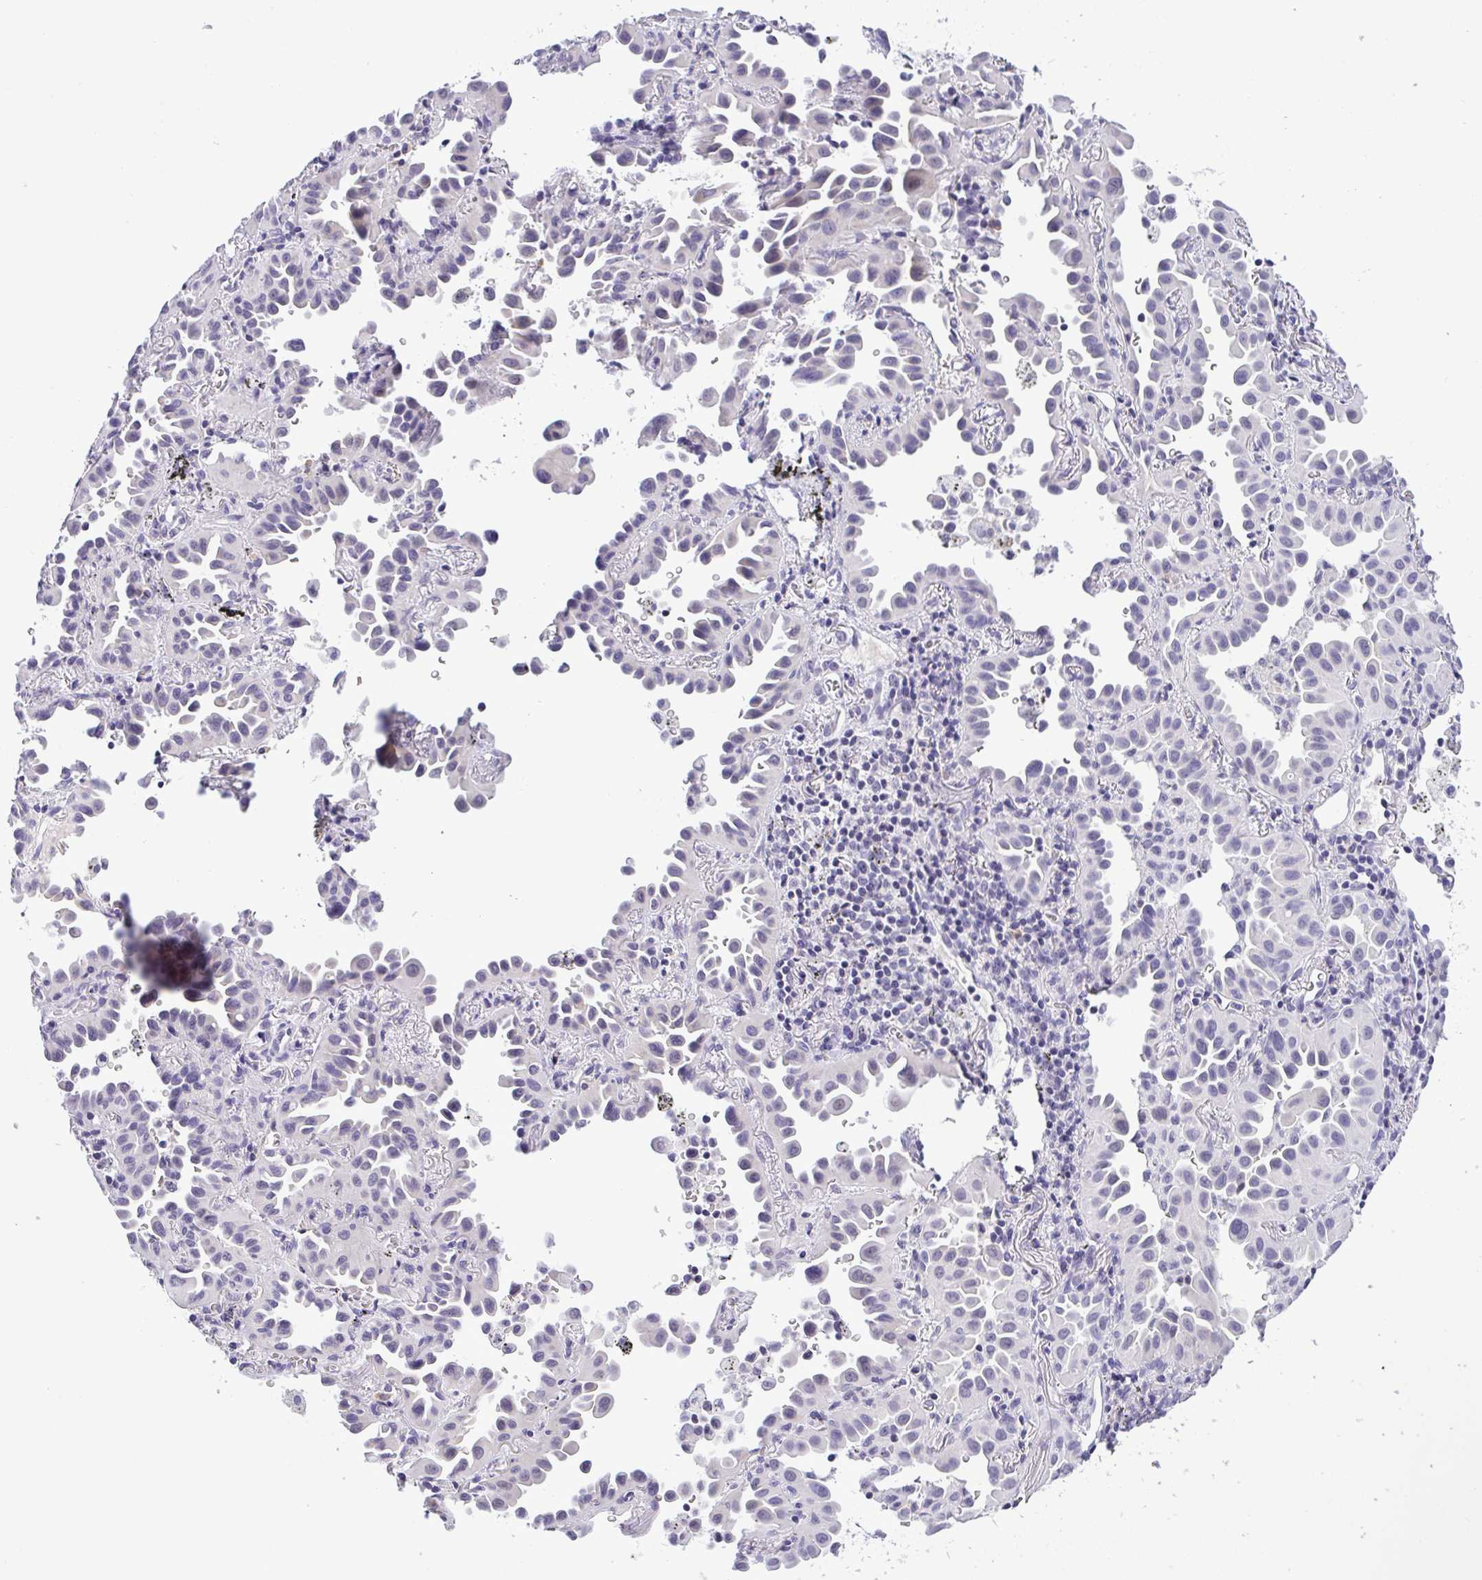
{"staining": {"intensity": "negative", "quantity": "none", "location": "none"}, "tissue": "lung cancer", "cell_type": "Tumor cells", "image_type": "cancer", "snomed": [{"axis": "morphology", "description": "Adenocarcinoma, NOS"}, {"axis": "topography", "description": "Lung"}], "caption": "This image is of adenocarcinoma (lung) stained with immunohistochemistry to label a protein in brown with the nuclei are counter-stained blue. There is no expression in tumor cells.", "gene": "YBX2", "patient": {"sex": "male", "age": 68}}